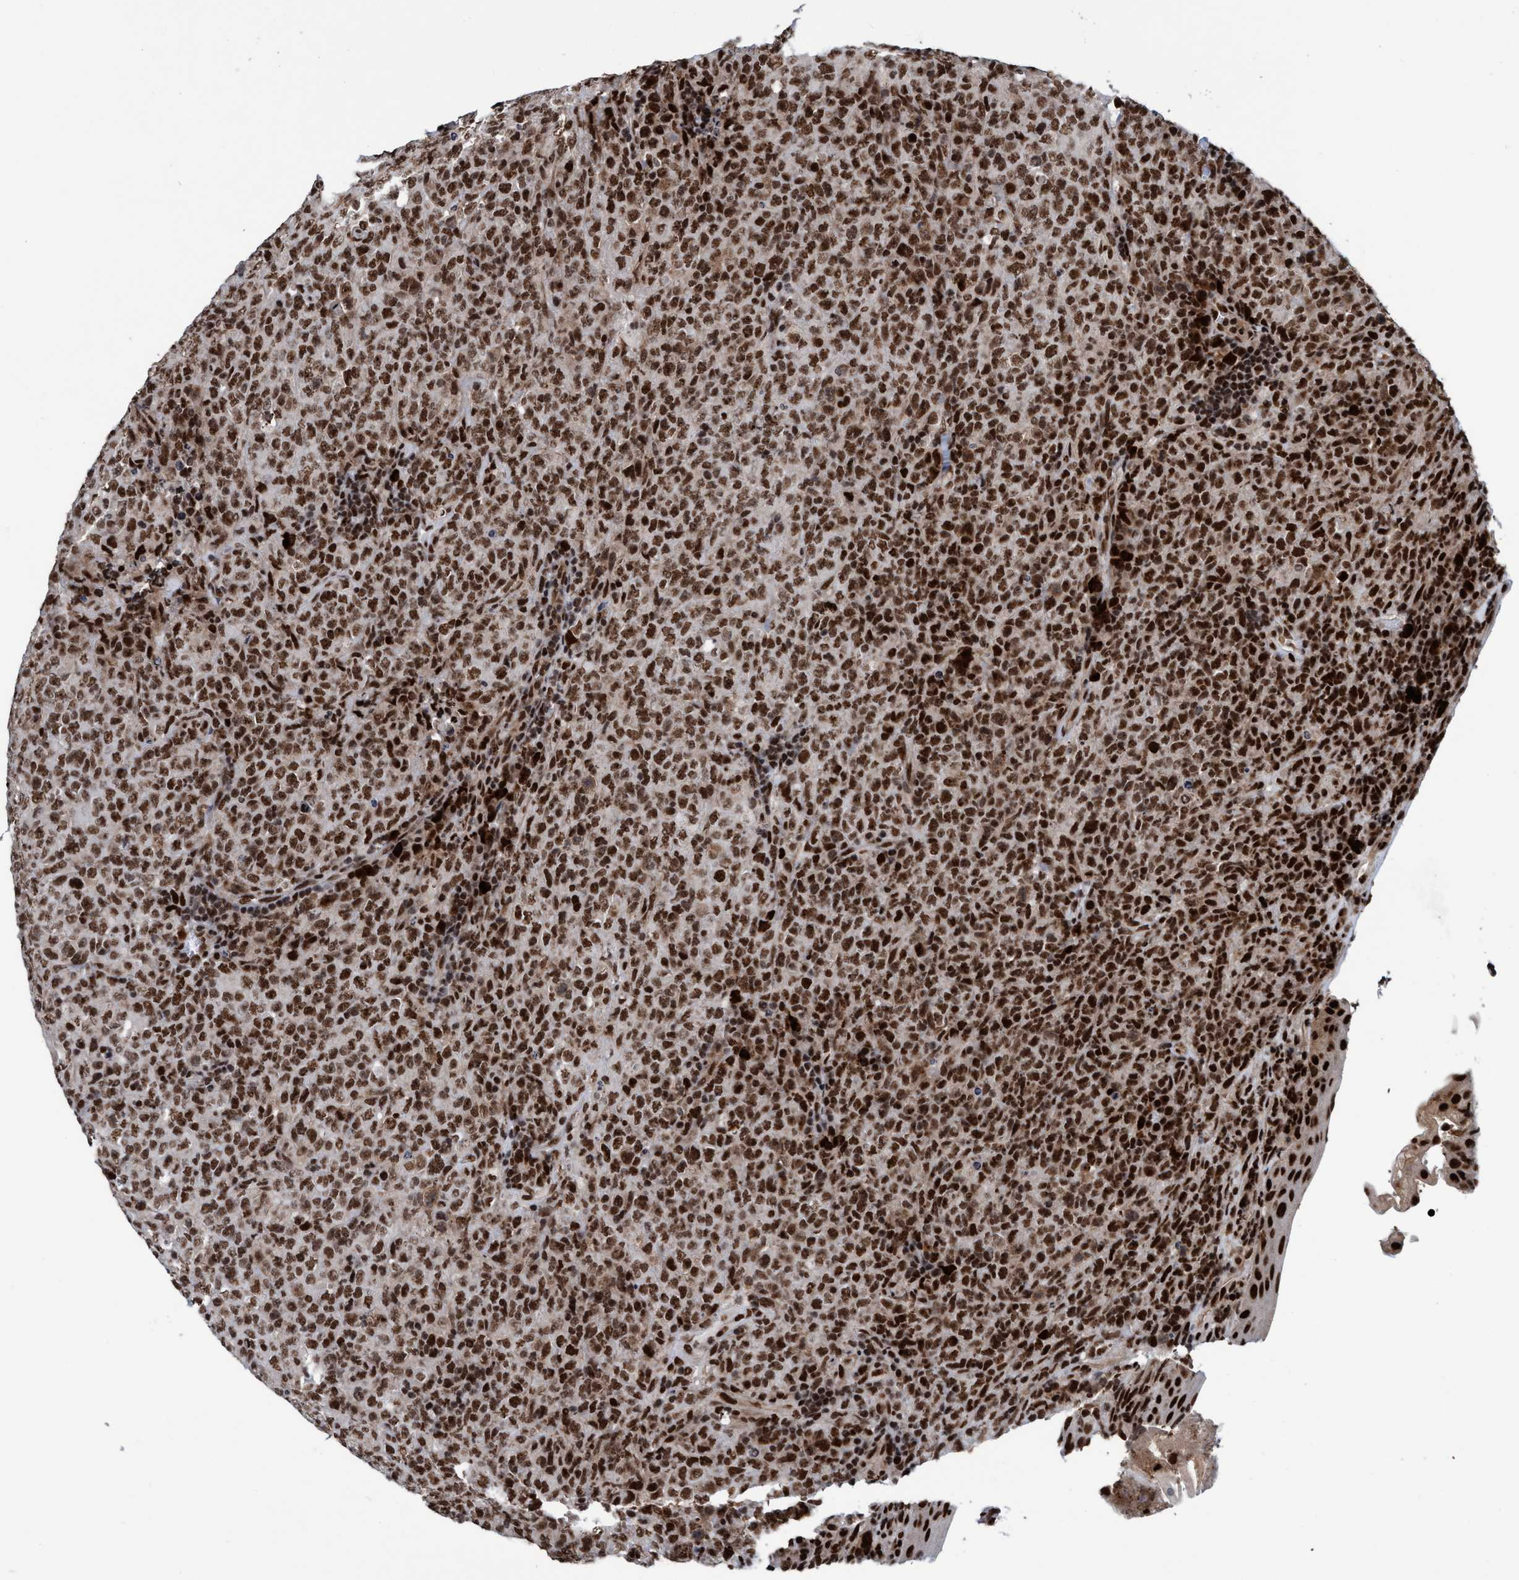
{"staining": {"intensity": "strong", "quantity": ">75%", "location": "nuclear"}, "tissue": "lymphoma", "cell_type": "Tumor cells", "image_type": "cancer", "snomed": [{"axis": "morphology", "description": "Malignant lymphoma, non-Hodgkin's type, High grade"}, {"axis": "topography", "description": "Tonsil"}], "caption": "Immunohistochemistry (DAB) staining of human lymphoma shows strong nuclear protein staining in approximately >75% of tumor cells.", "gene": "TOPBP1", "patient": {"sex": "female", "age": 36}}